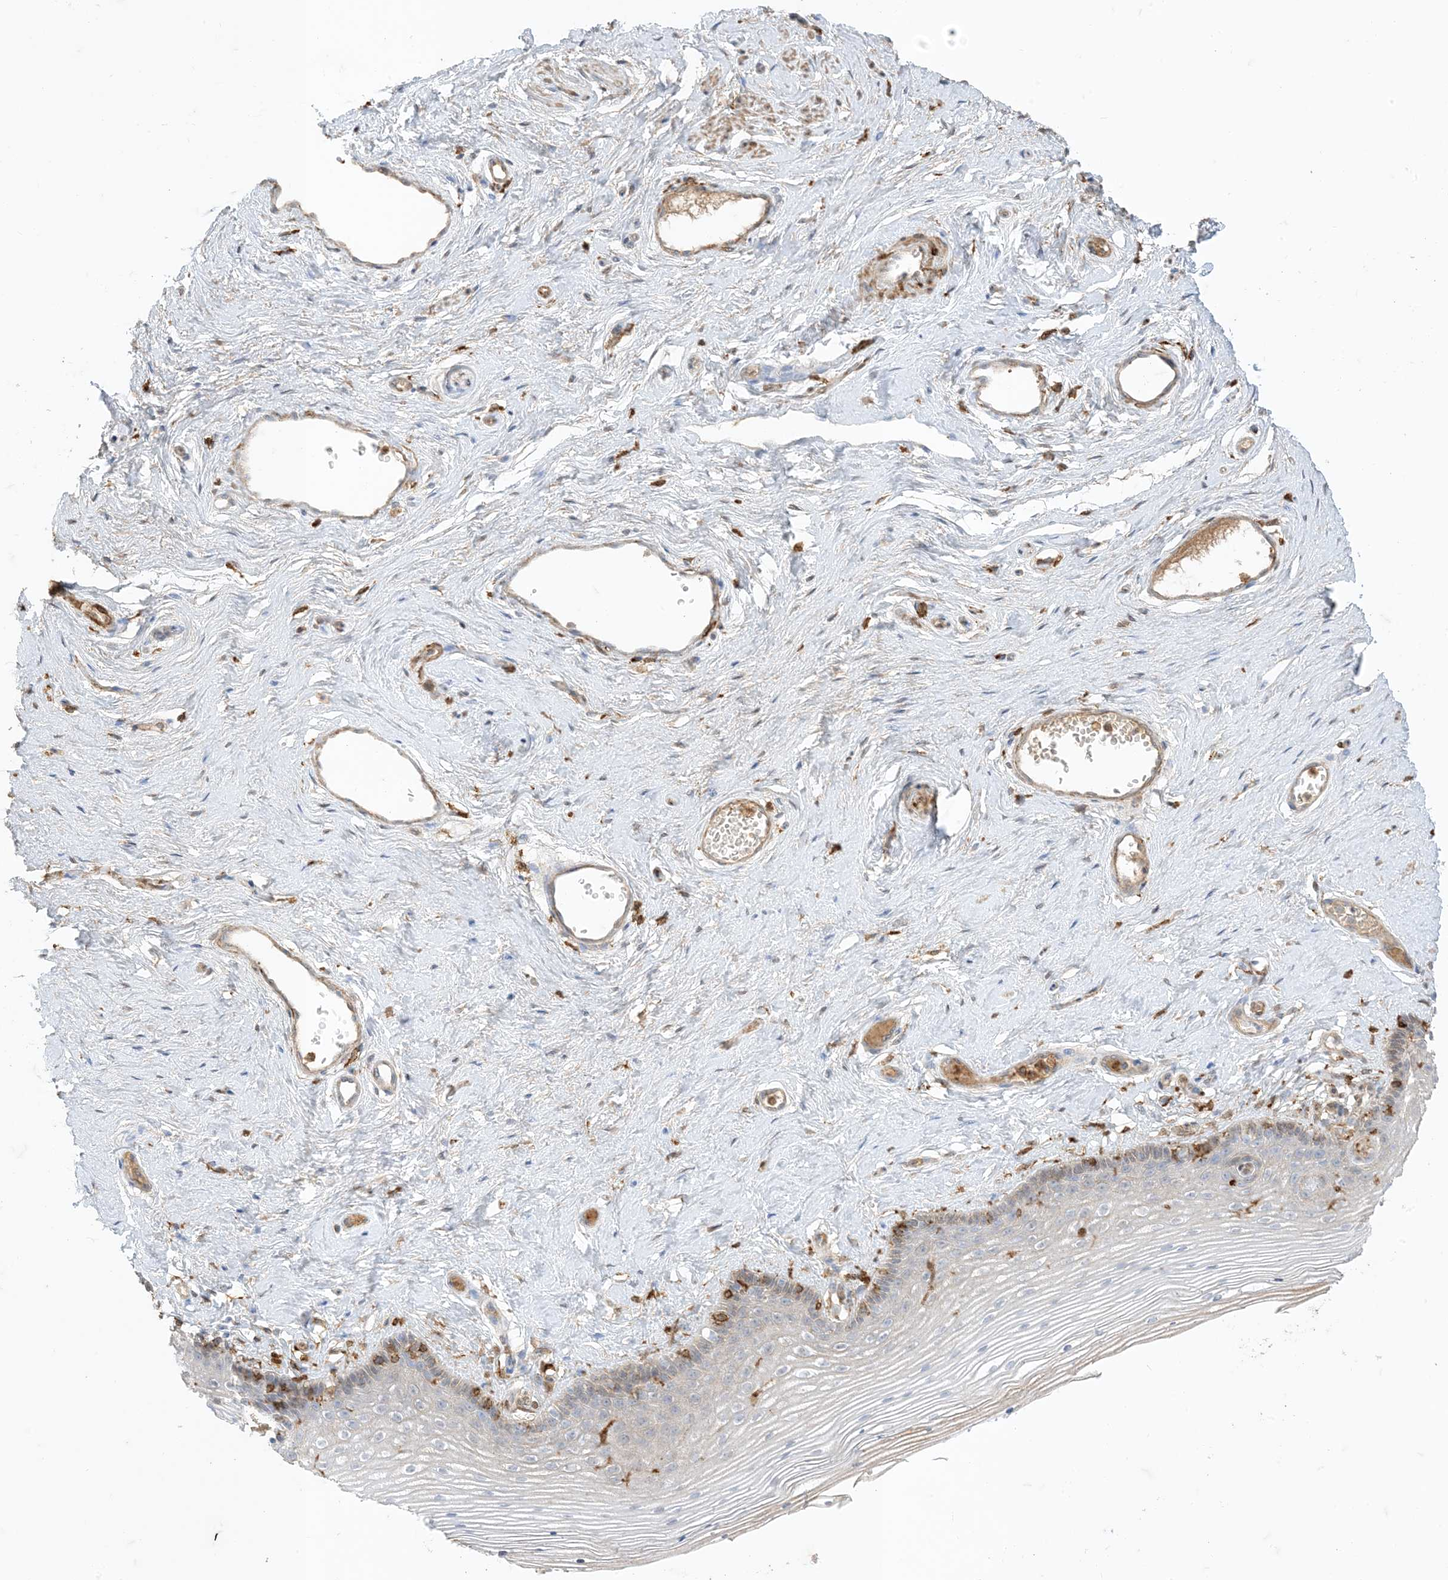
{"staining": {"intensity": "moderate", "quantity": "<25%", "location": "cytoplasmic/membranous"}, "tissue": "vagina", "cell_type": "Squamous epithelial cells", "image_type": "normal", "snomed": [{"axis": "morphology", "description": "Normal tissue, NOS"}, {"axis": "topography", "description": "Vagina"}], "caption": "The histopathology image demonstrates a brown stain indicating the presence of a protein in the cytoplasmic/membranous of squamous epithelial cells in vagina. The staining was performed using DAB (3,3'-diaminobenzidine) to visualize the protein expression in brown, while the nuclei were stained in blue with hematoxylin (Magnification: 20x).", "gene": "GSN", "patient": {"sex": "female", "age": 46}}